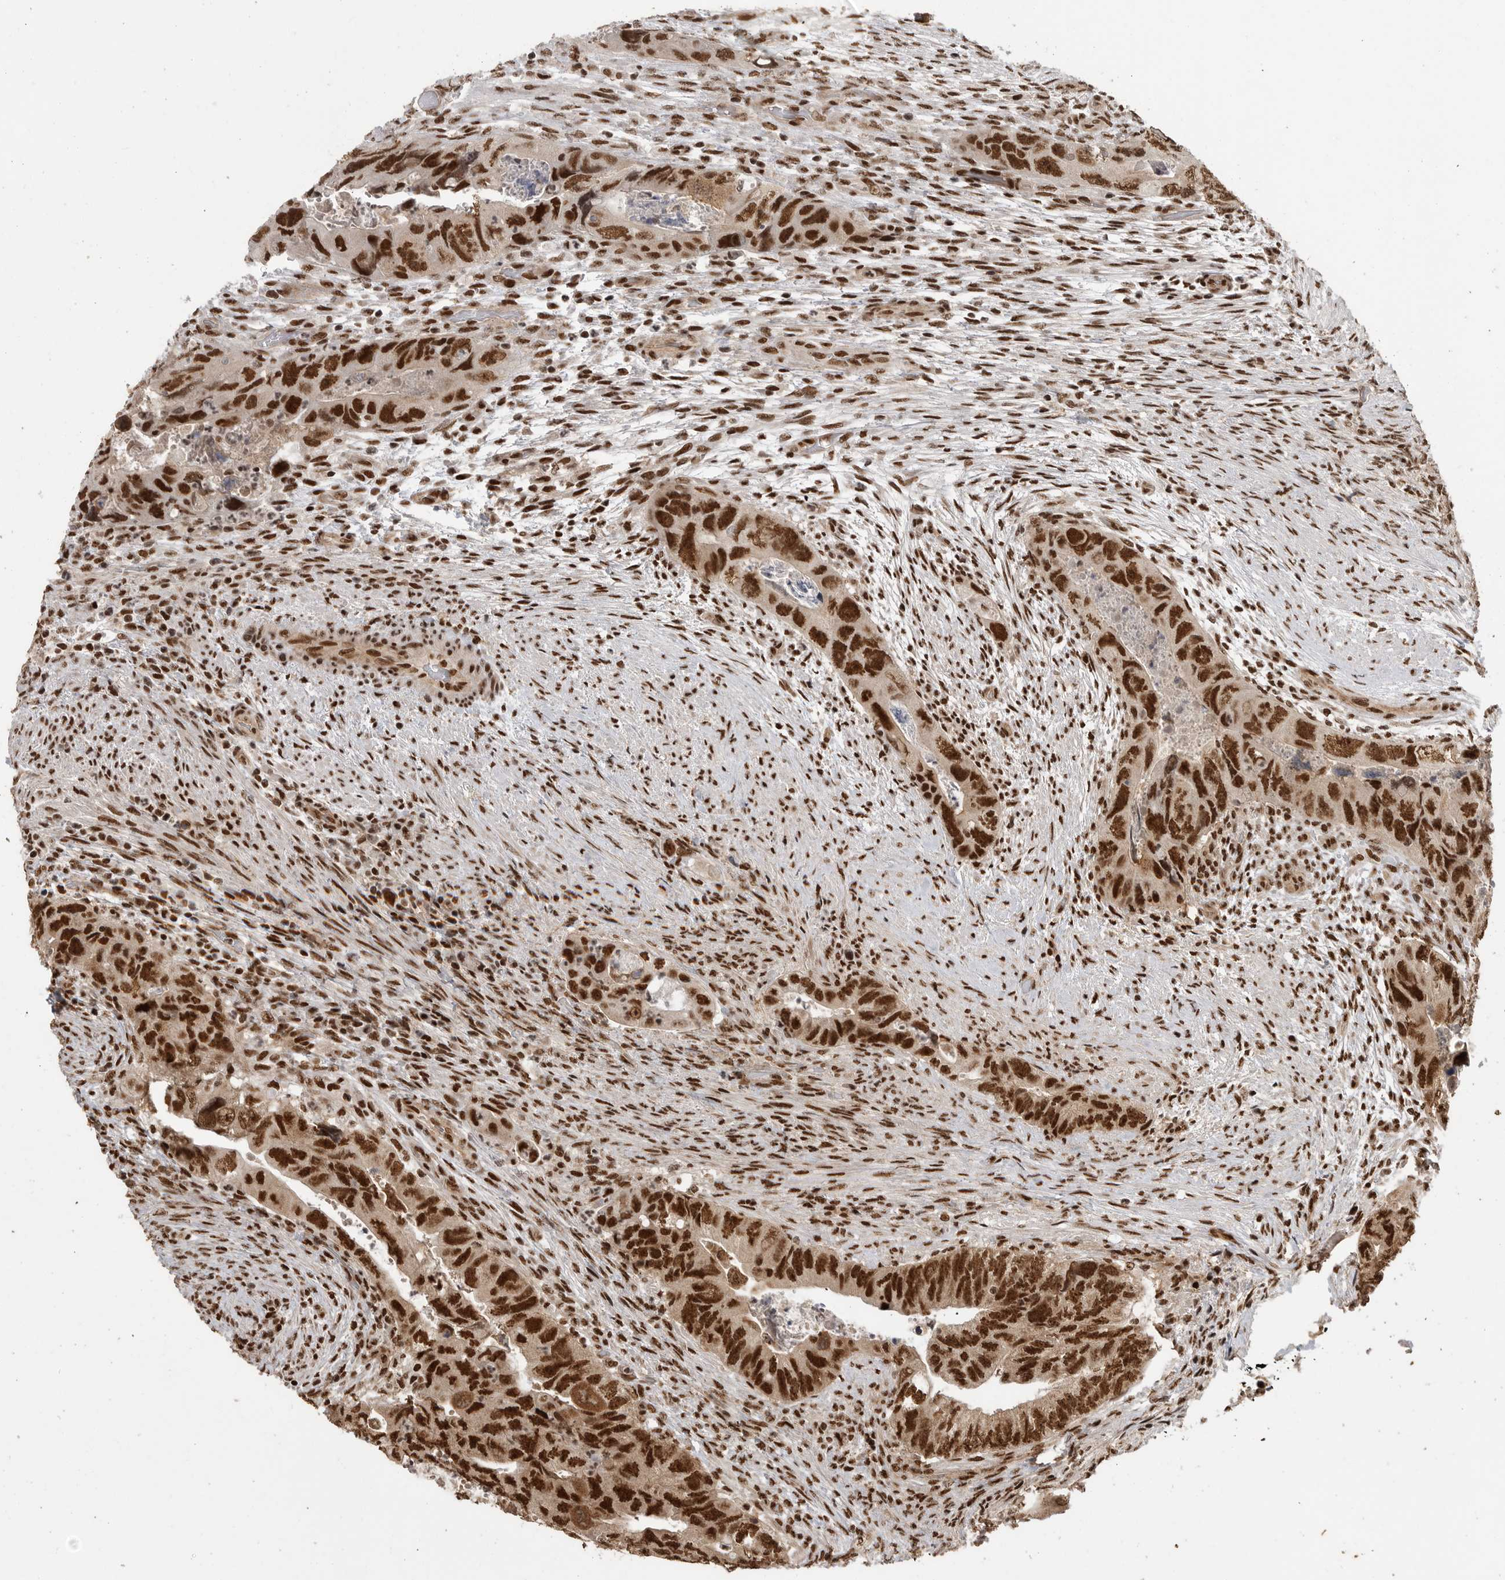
{"staining": {"intensity": "strong", "quantity": ">75%", "location": "nuclear"}, "tissue": "colorectal cancer", "cell_type": "Tumor cells", "image_type": "cancer", "snomed": [{"axis": "morphology", "description": "Adenocarcinoma, NOS"}, {"axis": "topography", "description": "Rectum"}], "caption": "Colorectal cancer tissue reveals strong nuclear positivity in approximately >75% of tumor cells", "gene": "PPP1R8", "patient": {"sex": "male", "age": 63}}